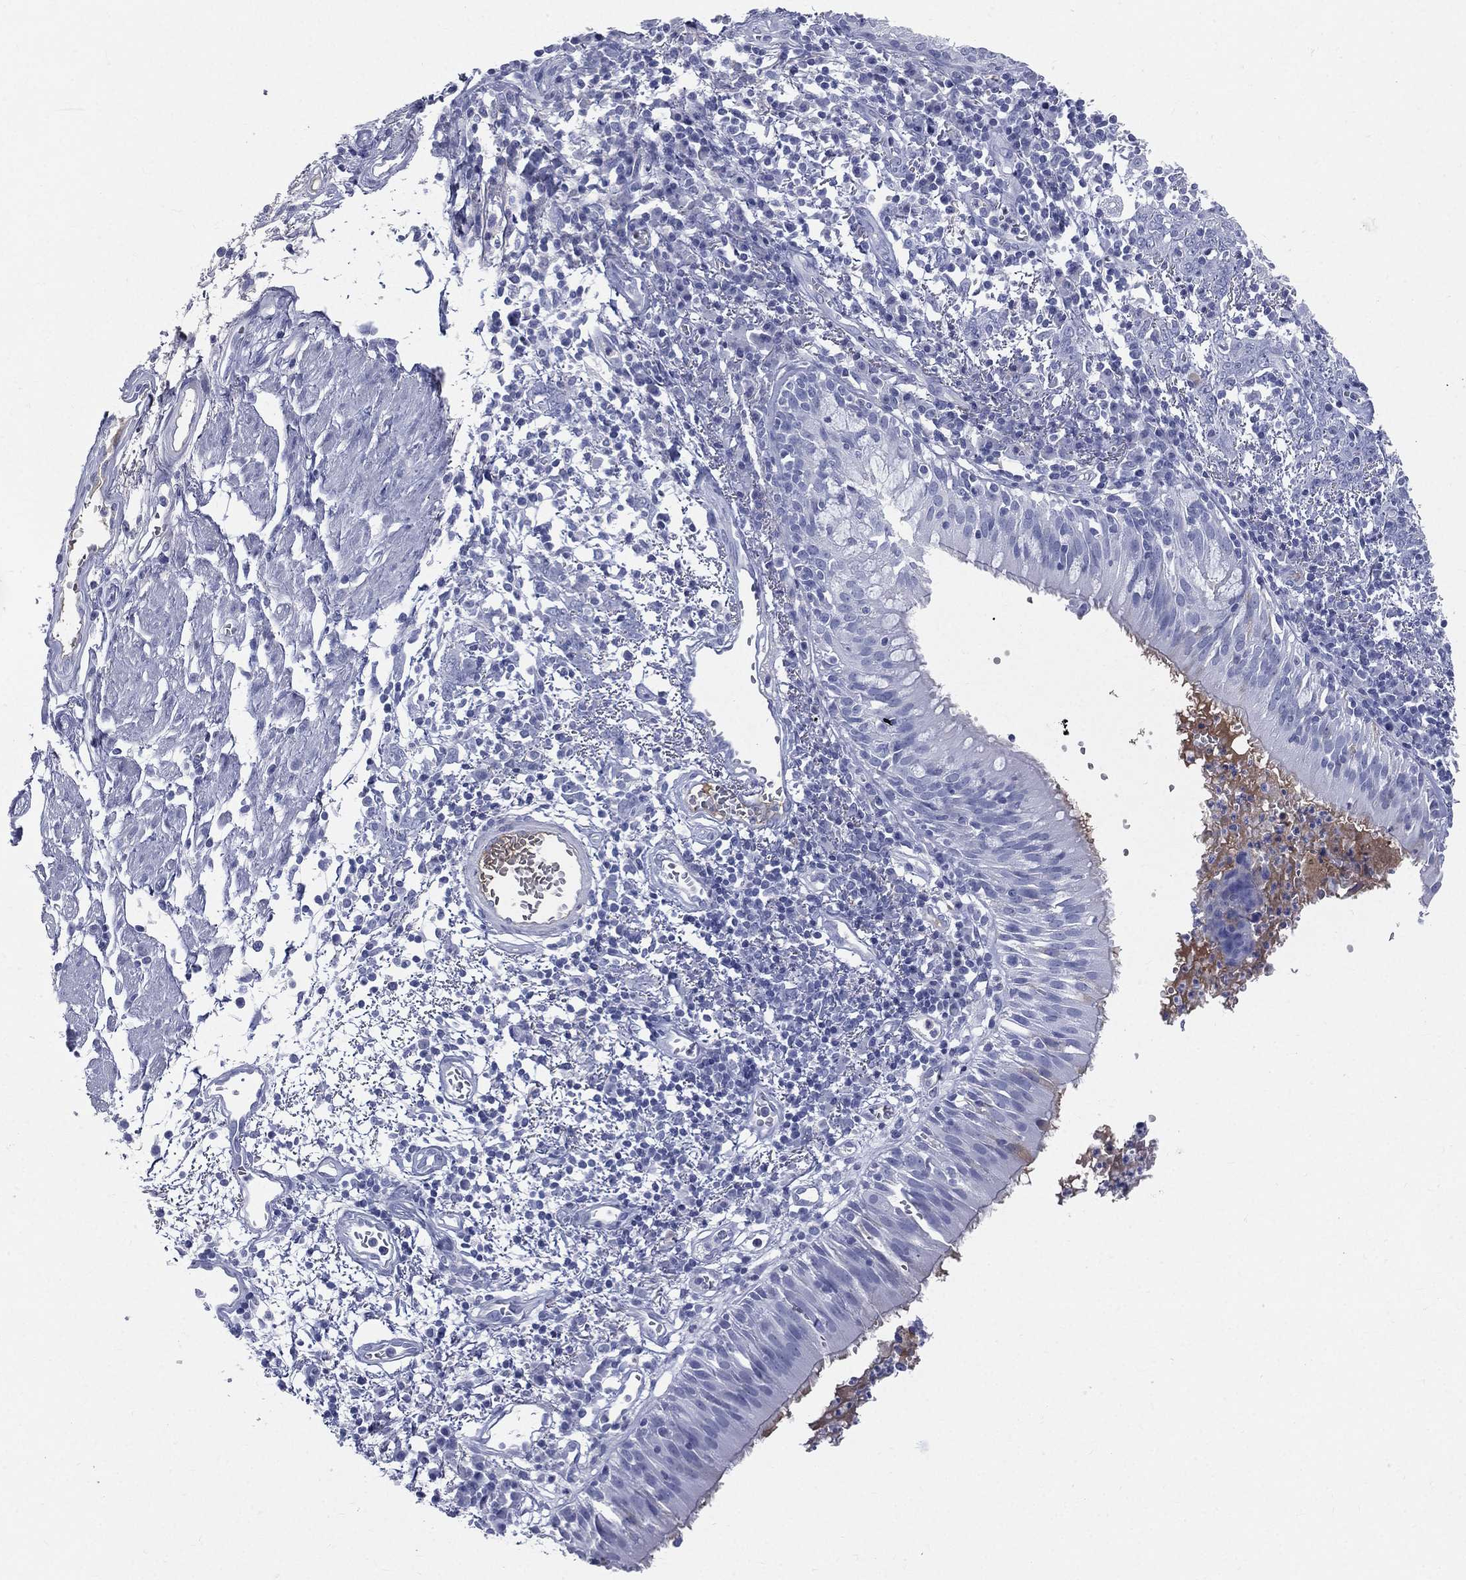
{"staining": {"intensity": "negative", "quantity": "none", "location": "none"}, "tissue": "bronchus", "cell_type": "Respiratory epithelial cells", "image_type": "normal", "snomed": [{"axis": "morphology", "description": "Normal tissue, NOS"}, {"axis": "morphology", "description": "Squamous cell carcinoma, NOS"}, {"axis": "topography", "description": "Cartilage tissue"}, {"axis": "topography", "description": "Bronchus"}, {"axis": "topography", "description": "Lung"}], "caption": "Image shows no significant protein positivity in respiratory epithelial cells of benign bronchus.", "gene": "HP", "patient": {"sex": "male", "age": 66}}